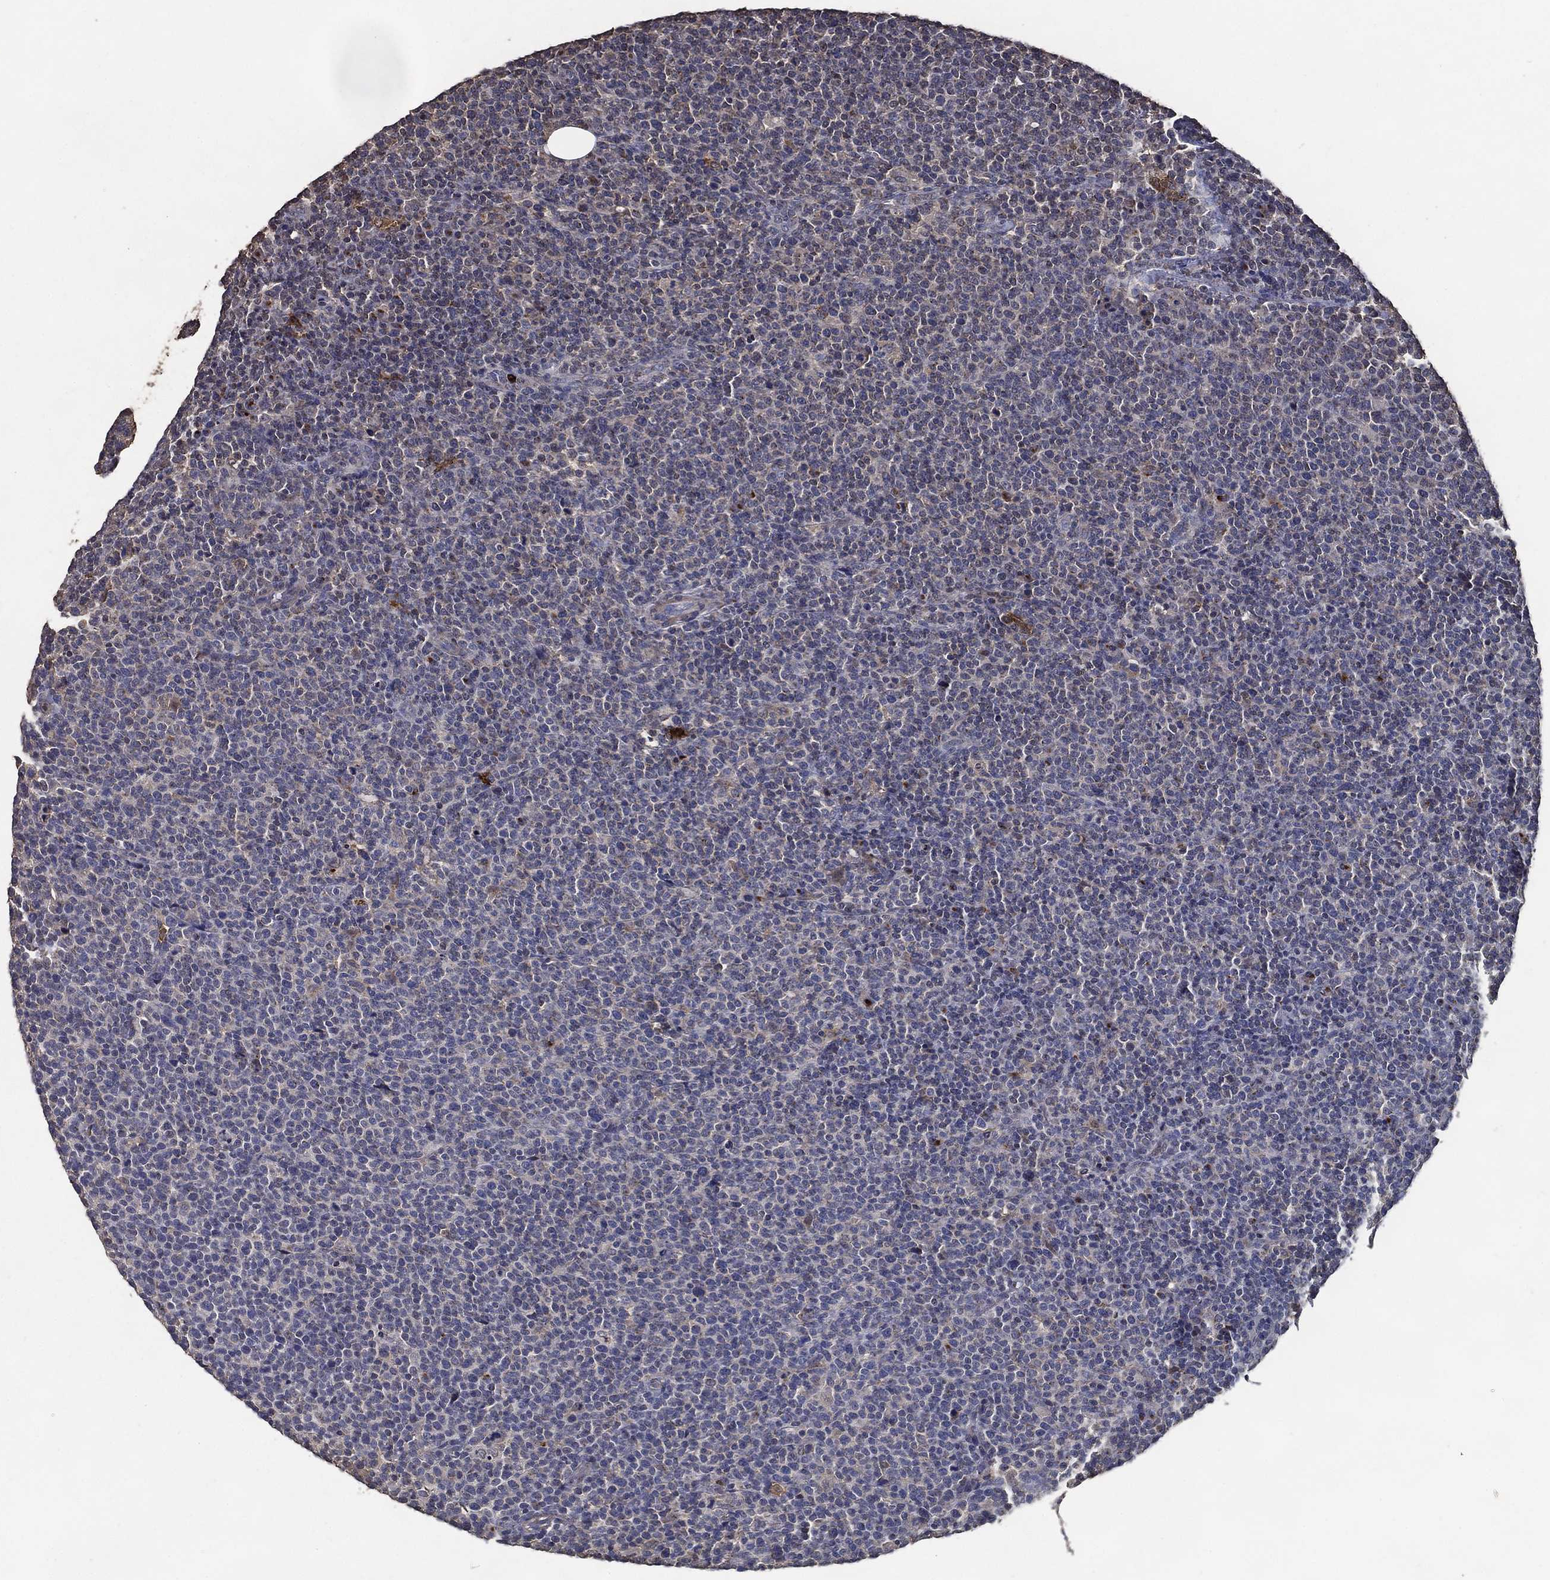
{"staining": {"intensity": "negative", "quantity": "none", "location": "none"}, "tissue": "lymphoma", "cell_type": "Tumor cells", "image_type": "cancer", "snomed": [{"axis": "morphology", "description": "Malignant lymphoma, non-Hodgkin's type, High grade"}, {"axis": "topography", "description": "Lymph node"}], "caption": "High power microscopy image of an IHC photomicrograph of high-grade malignant lymphoma, non-Hodgkin's type, revealing no significant staining in tumor cells.", "gene": "GPR183", "patient": {"sex": "male", "age": 61}}